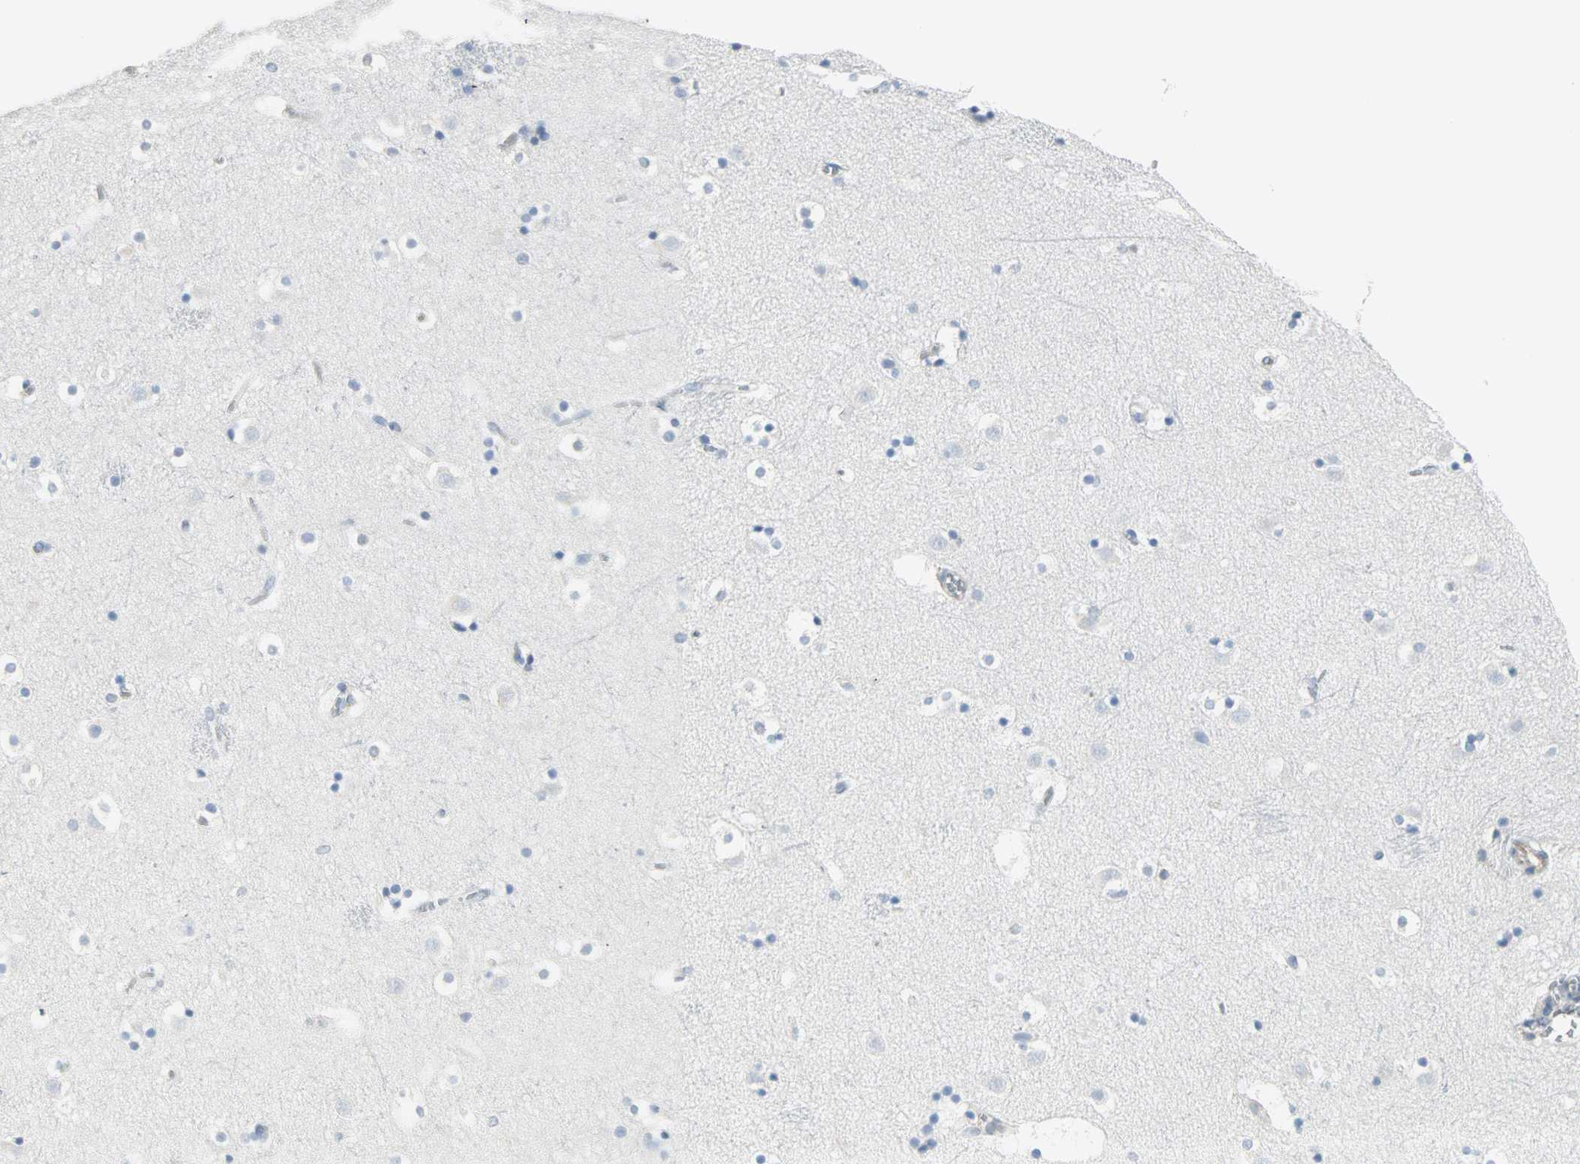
{"staining": {"intensity": "weak", "quantity": "25%-75%", "location": "cytoplasmic/membranous"}, "tissue": "caudate", "cell_type": "Glial cells", "image_type": "normal", "snomed": [{"axis": "morphology", "description": "Normal tissue, NOS"}, {"axis": "topography", "description": "Lateral ventricle wall"}], "caption": "Caudate stained with immunohistochemistry (IHC) shows weak cytoplasmic/membranous expression in about 25%-75% of glial cells.", "gene": "PKD2", "patient": {"sex": "male", "age": 45}}